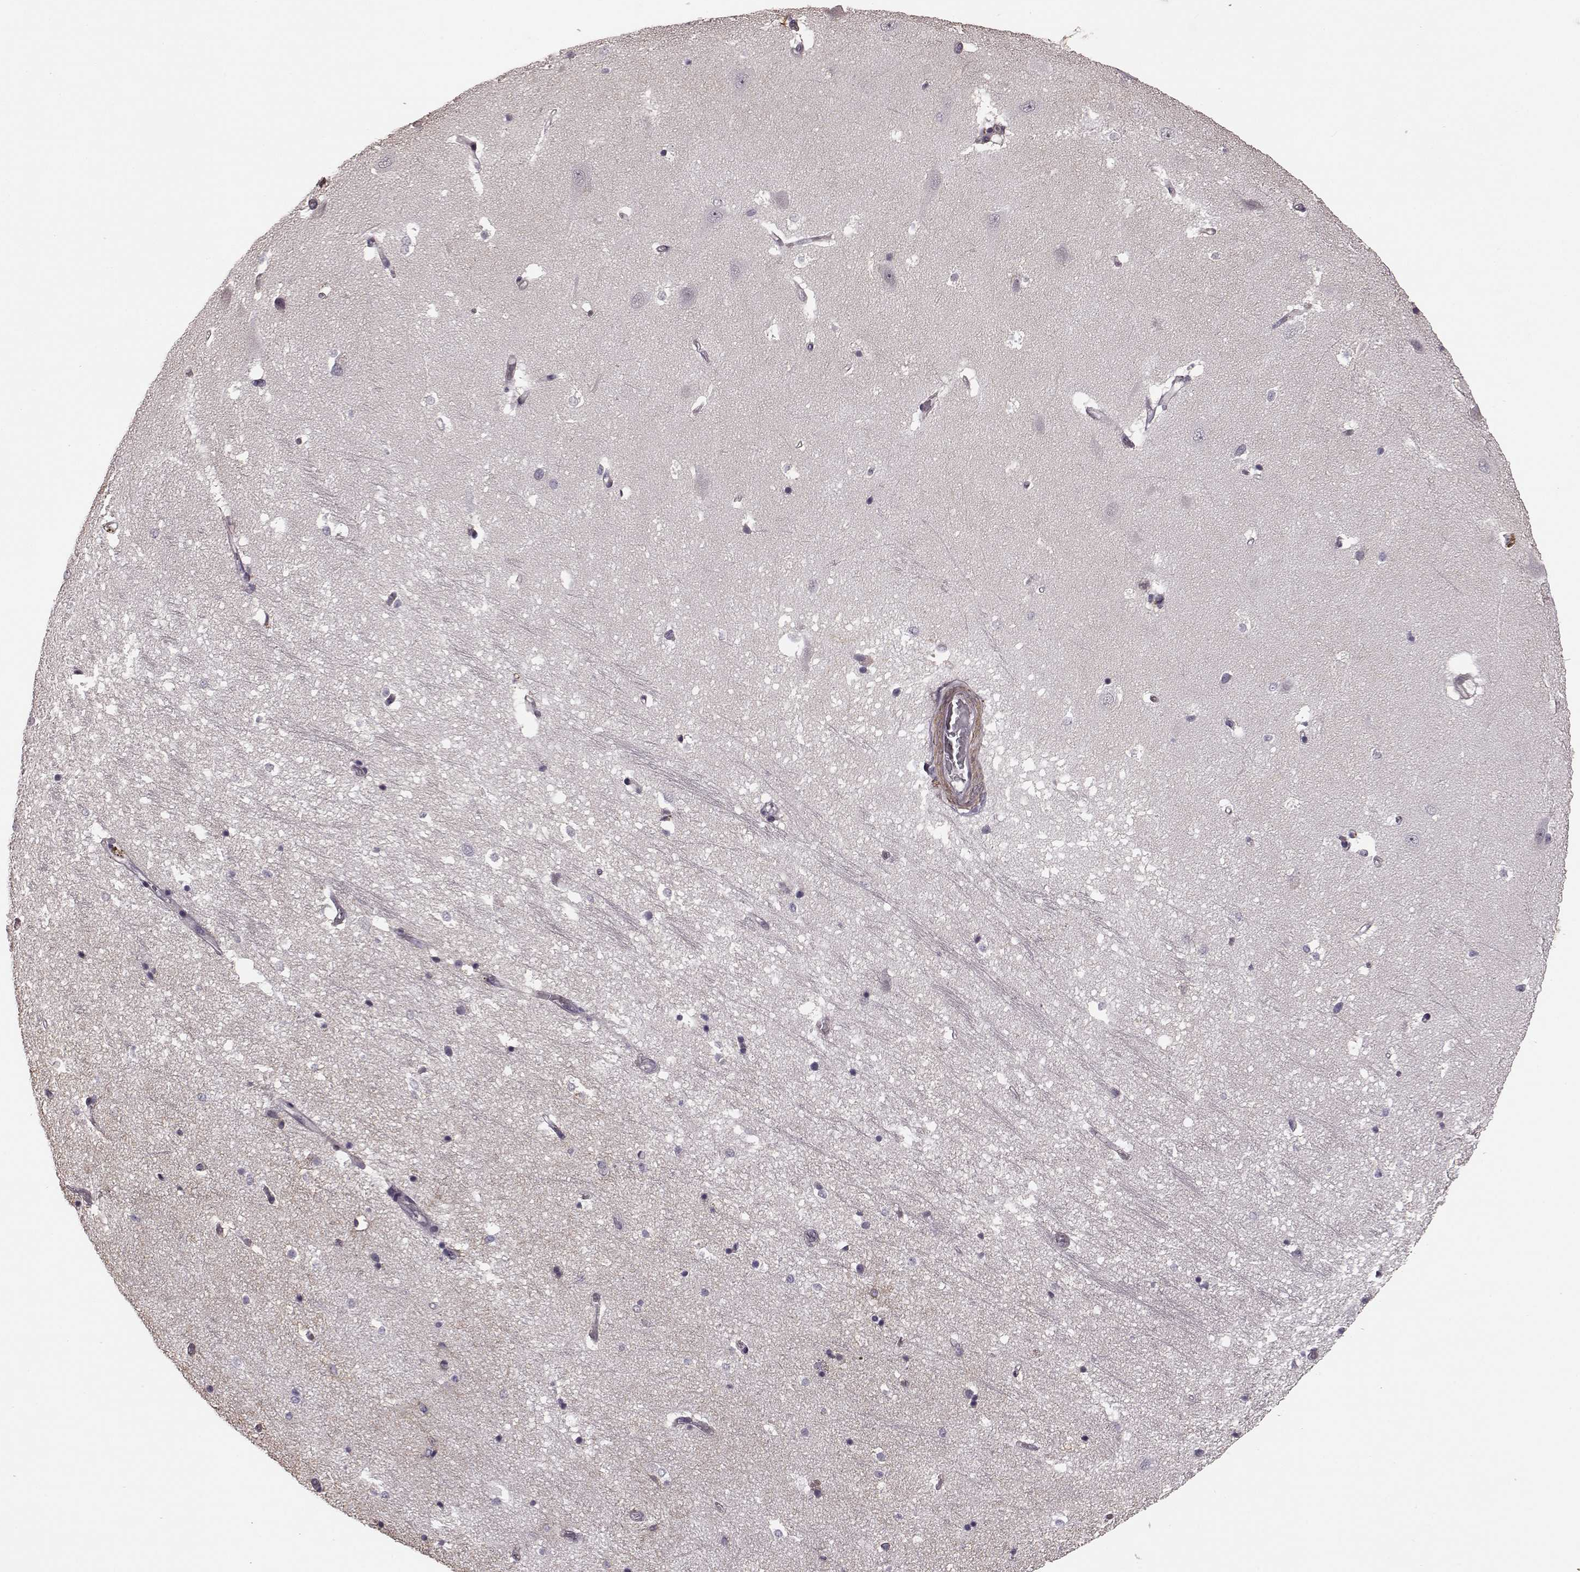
{"staining": {"intensity": "negative", "quantity": "none", "location": "none"}, "tissue": "hippocampus", "cell_type": "Glial cells", "image_type": "normal", "snomed": [{"axis": "morphology", "description": "Normal tissue, NOS"}, {"axis": "topography", "description": "Hippocampus"}], "caption": "A micrograph of hippocampus stained for a protein displays no brown staining in glial cells.", "gene": "SLCO3A1", "patient": {"sex": "male", "age": 44}}